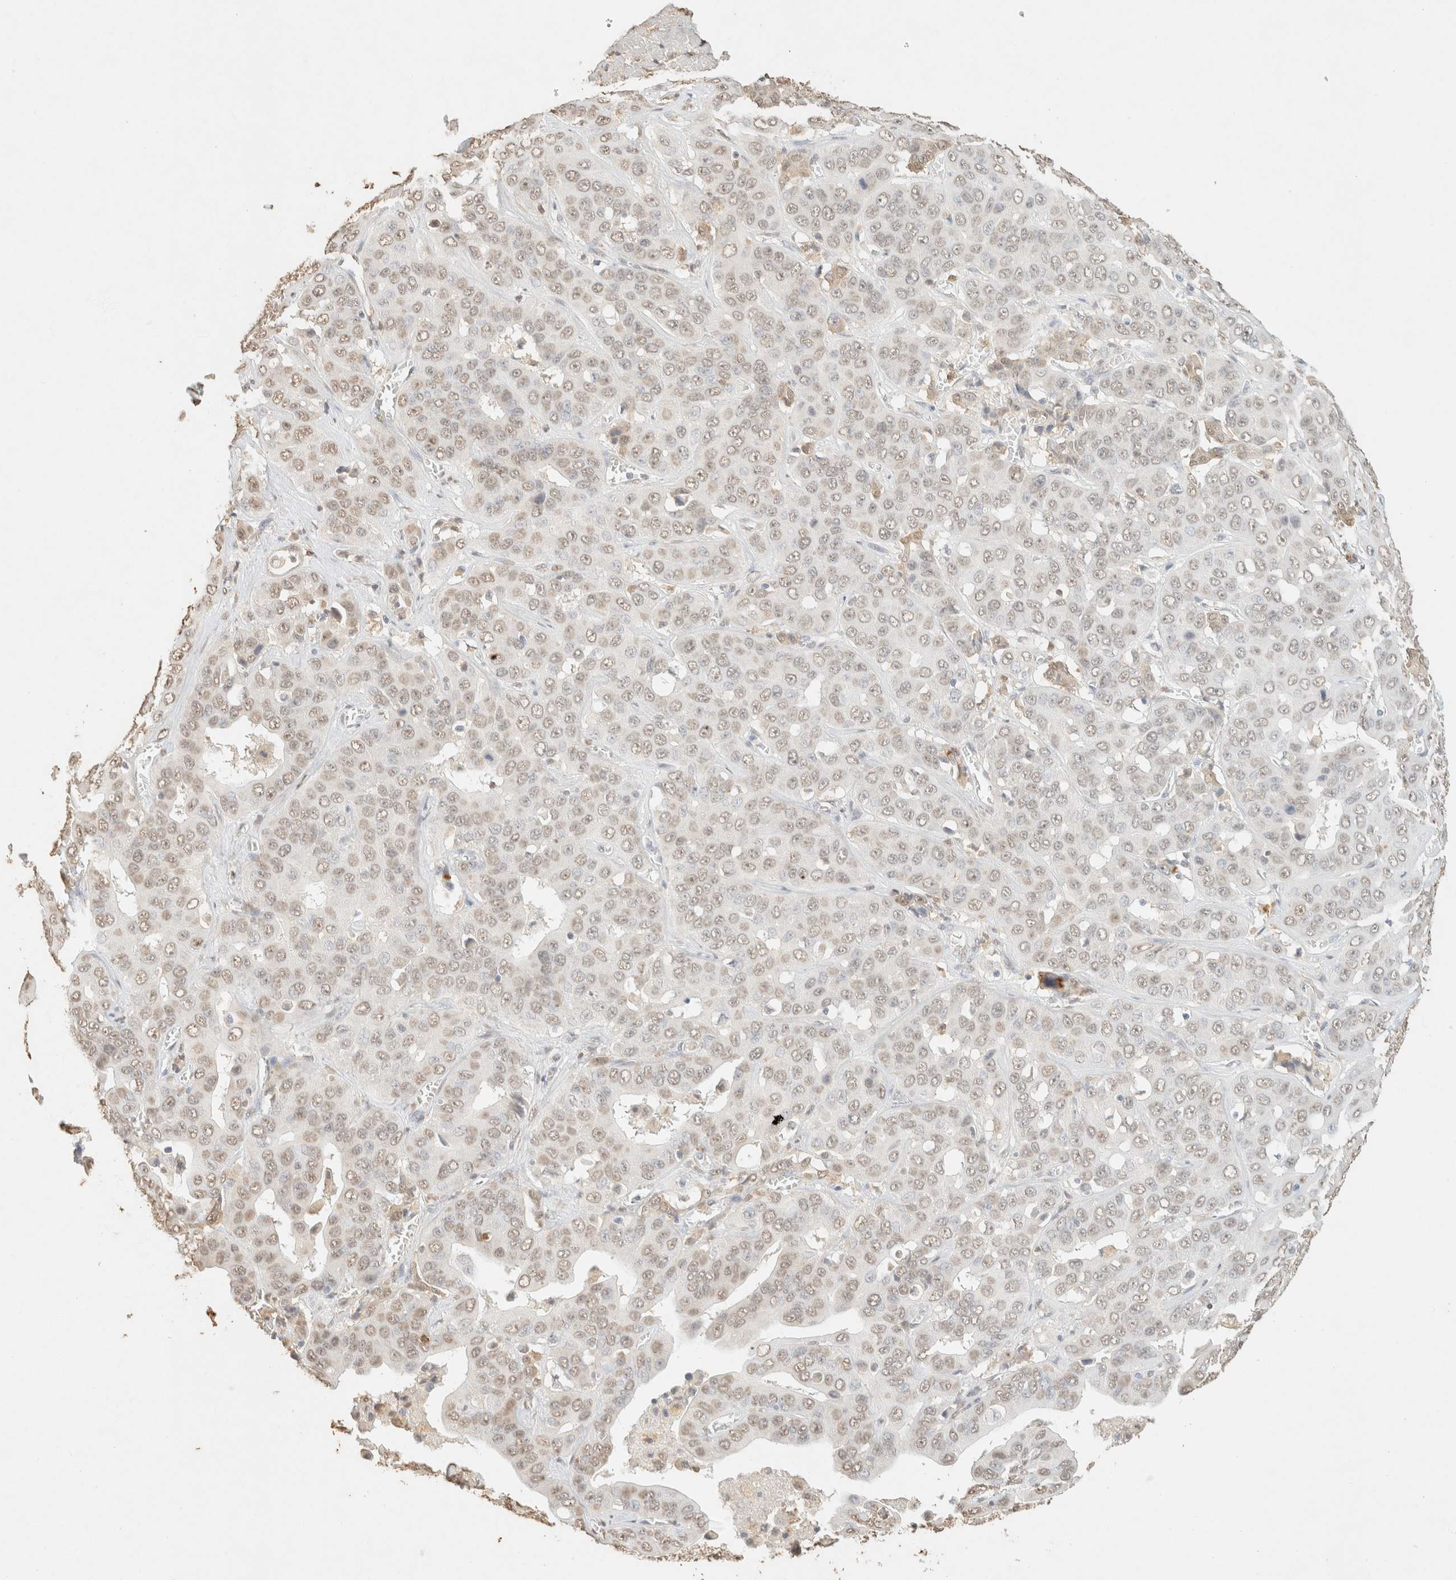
{"staining": {"intensity": "weak", "quantity": "<25%", "location": "nuclear"}, "tissue": "liver cancer", "cell_type": "Tumor cells", "image_type": "cancer", "snomed": [{"axis": "morphology", "description": "Cholangiocarcinoma"}, {"axis": "topography", "description": "Liver"}], "caption": "Human cholangiocarcinoma (liver) stained for a protein using immunohistochemistry (IHC) demonstrates no positivity in tumor cells.", "gene": "S100A13", "patient": {"sex": "female", "age": 52}}